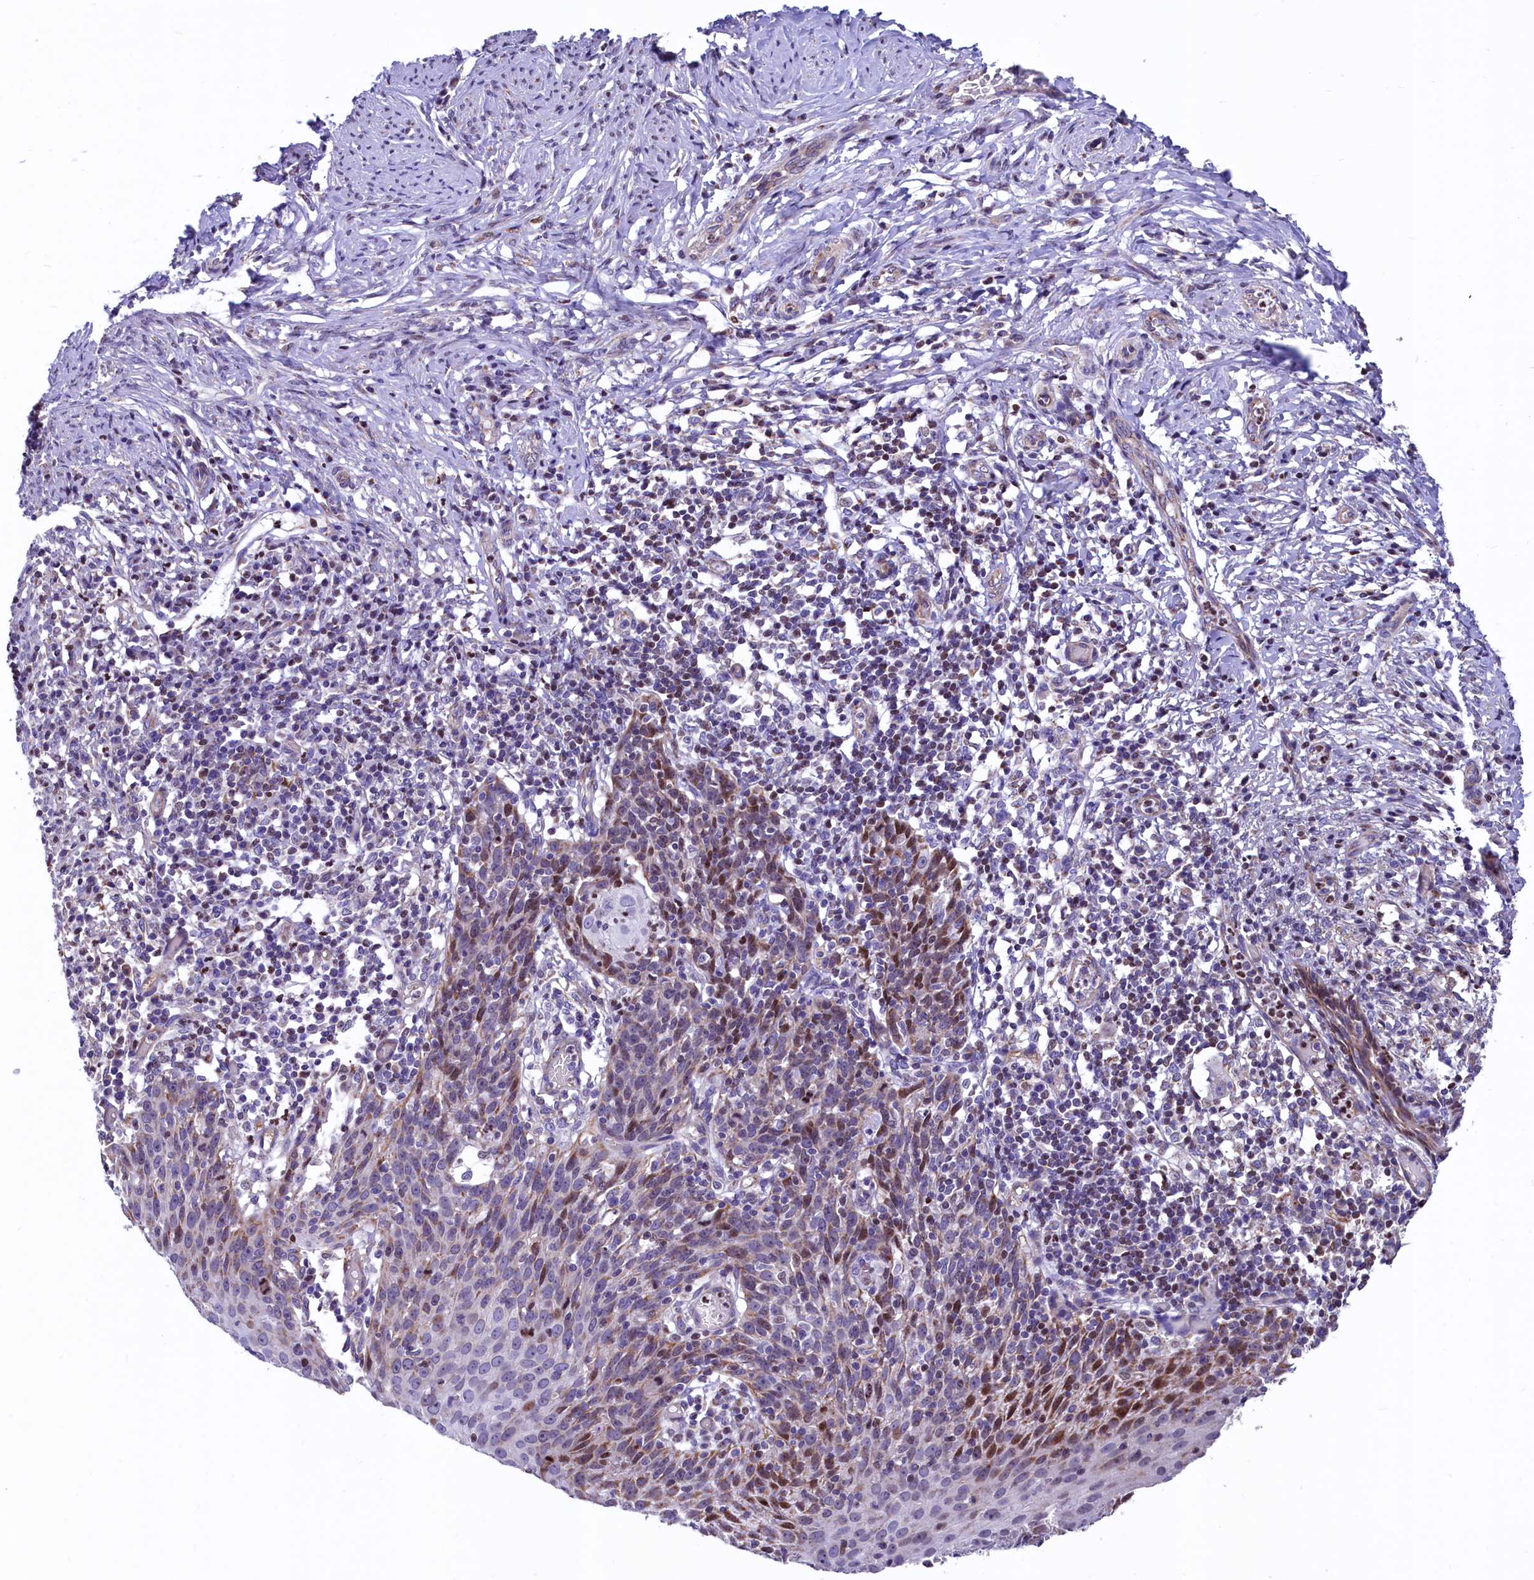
{"staining": {"intensity": "moderate", "quantity": "<25%", "location": "nuclear"}, "tissue": "cervical cancer", "cell_type": "Tumor cells", "image_type": "cancer", "snomed": [{"axis": "morphology", "description": "Squamous cell carcinoma, NOS"}, {"axis": "topography", "description": "Cervix"}], "caption": "This is a histology image of immunohistochemistry staining of cervical cancer (squamous cell carcinoma), which shows moderate staining in the nuclear of tumor cells.", "gene": "VWCE", "patient": {"sex": "female", "age": 50}}